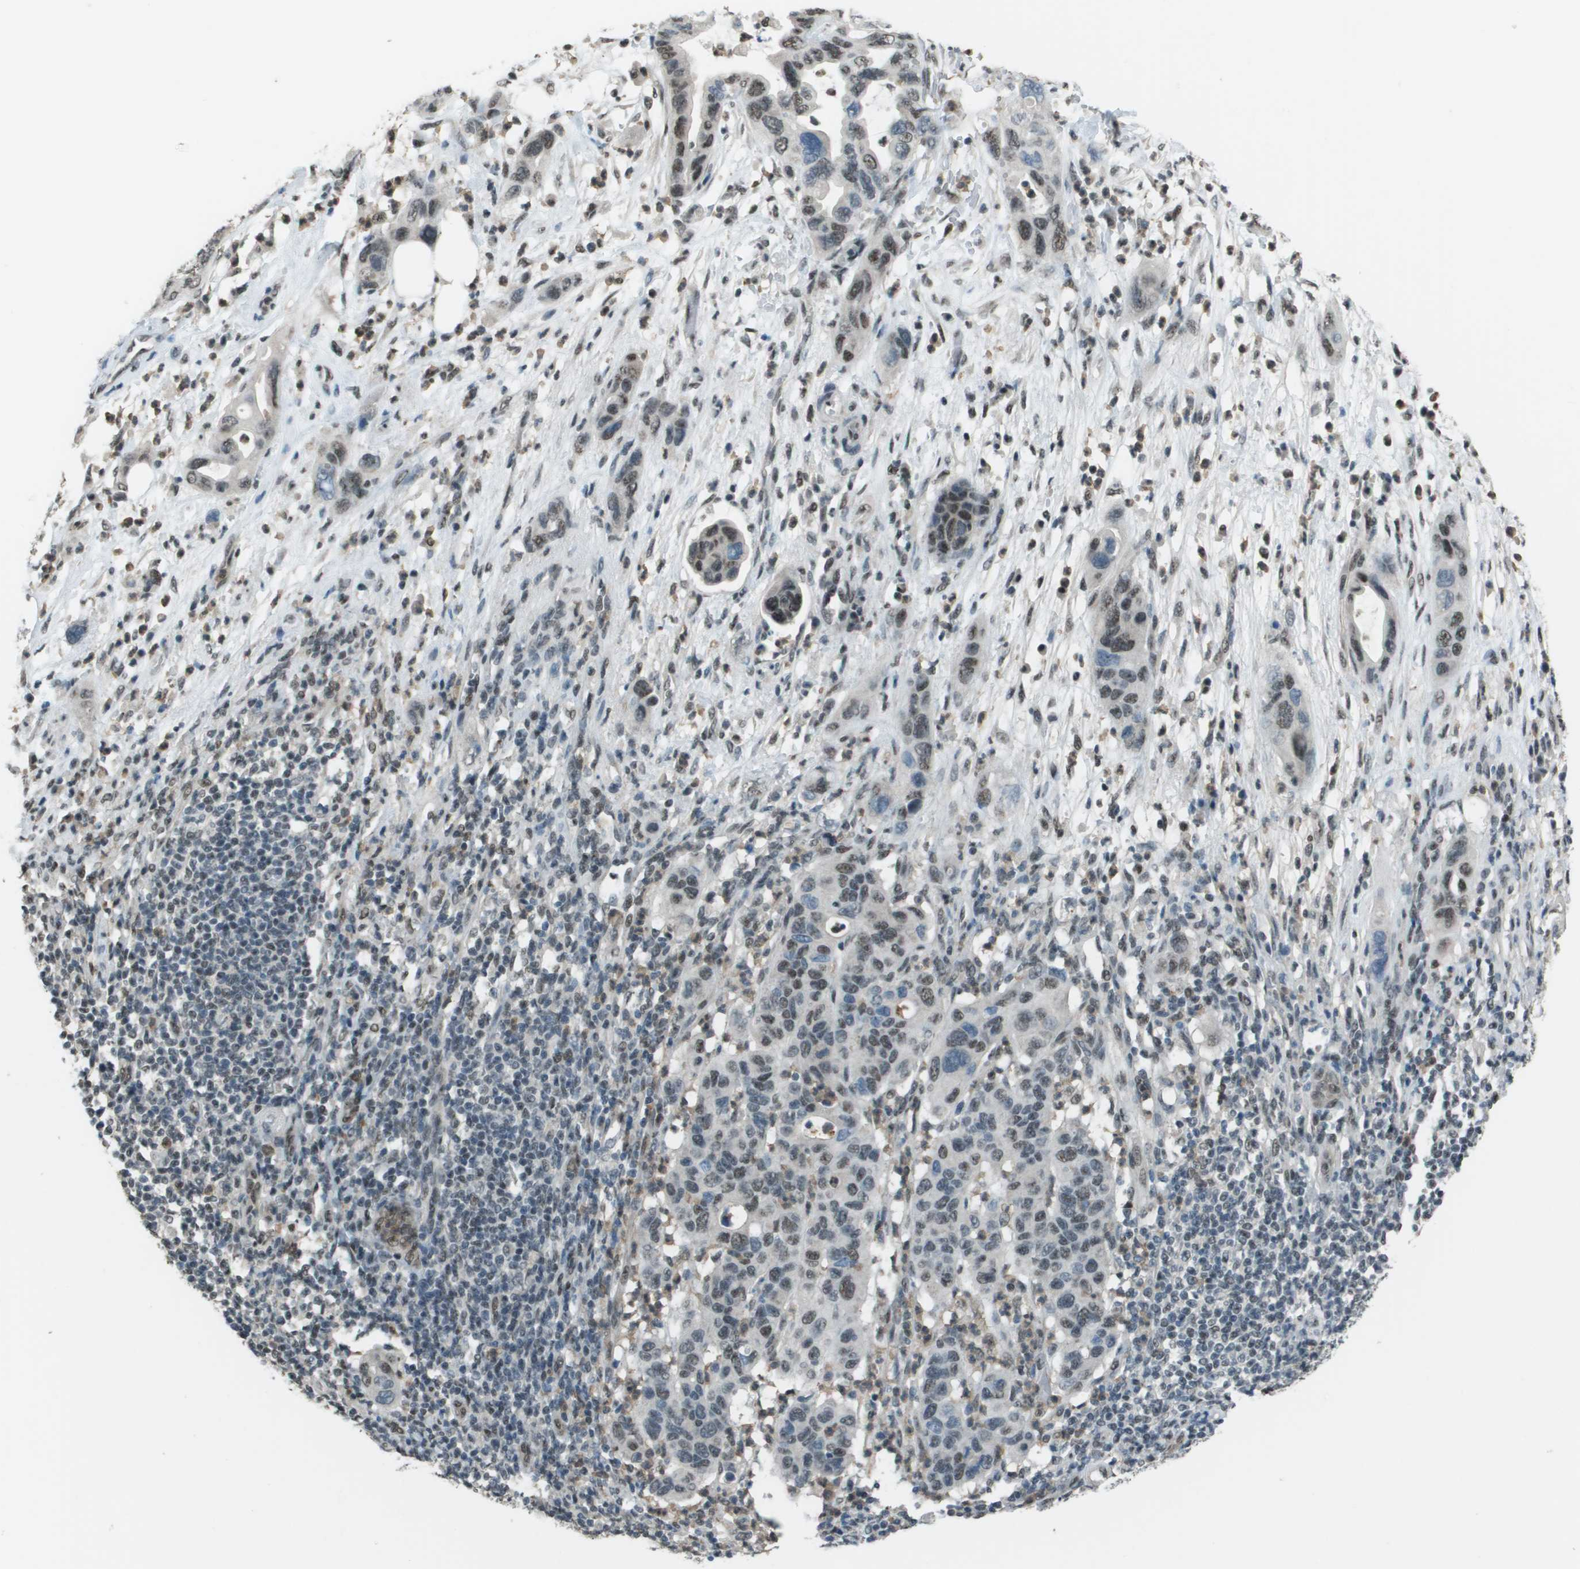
{"staining": {"intensity": "moderate", "quantity": ">75%", "location": "nuclear"}, "tissue": "pancreatic cancer", "cell_type": "Tumor cells", "image_type": "cancer", "snomed": [{"axis": "morphology", "description": "Adenocarcinoma, NOS"}, {"axis": "topography", "description": "Pancreas"}], "caption": "An image showing moderate nuclear staining in about >75% of tumor cells in adenocarcinoma (pancreatic), as visualized by brown immunohistochemical staining.", "gene": "DEPDC1", "patient": {"sex": "female", "age": 71}}